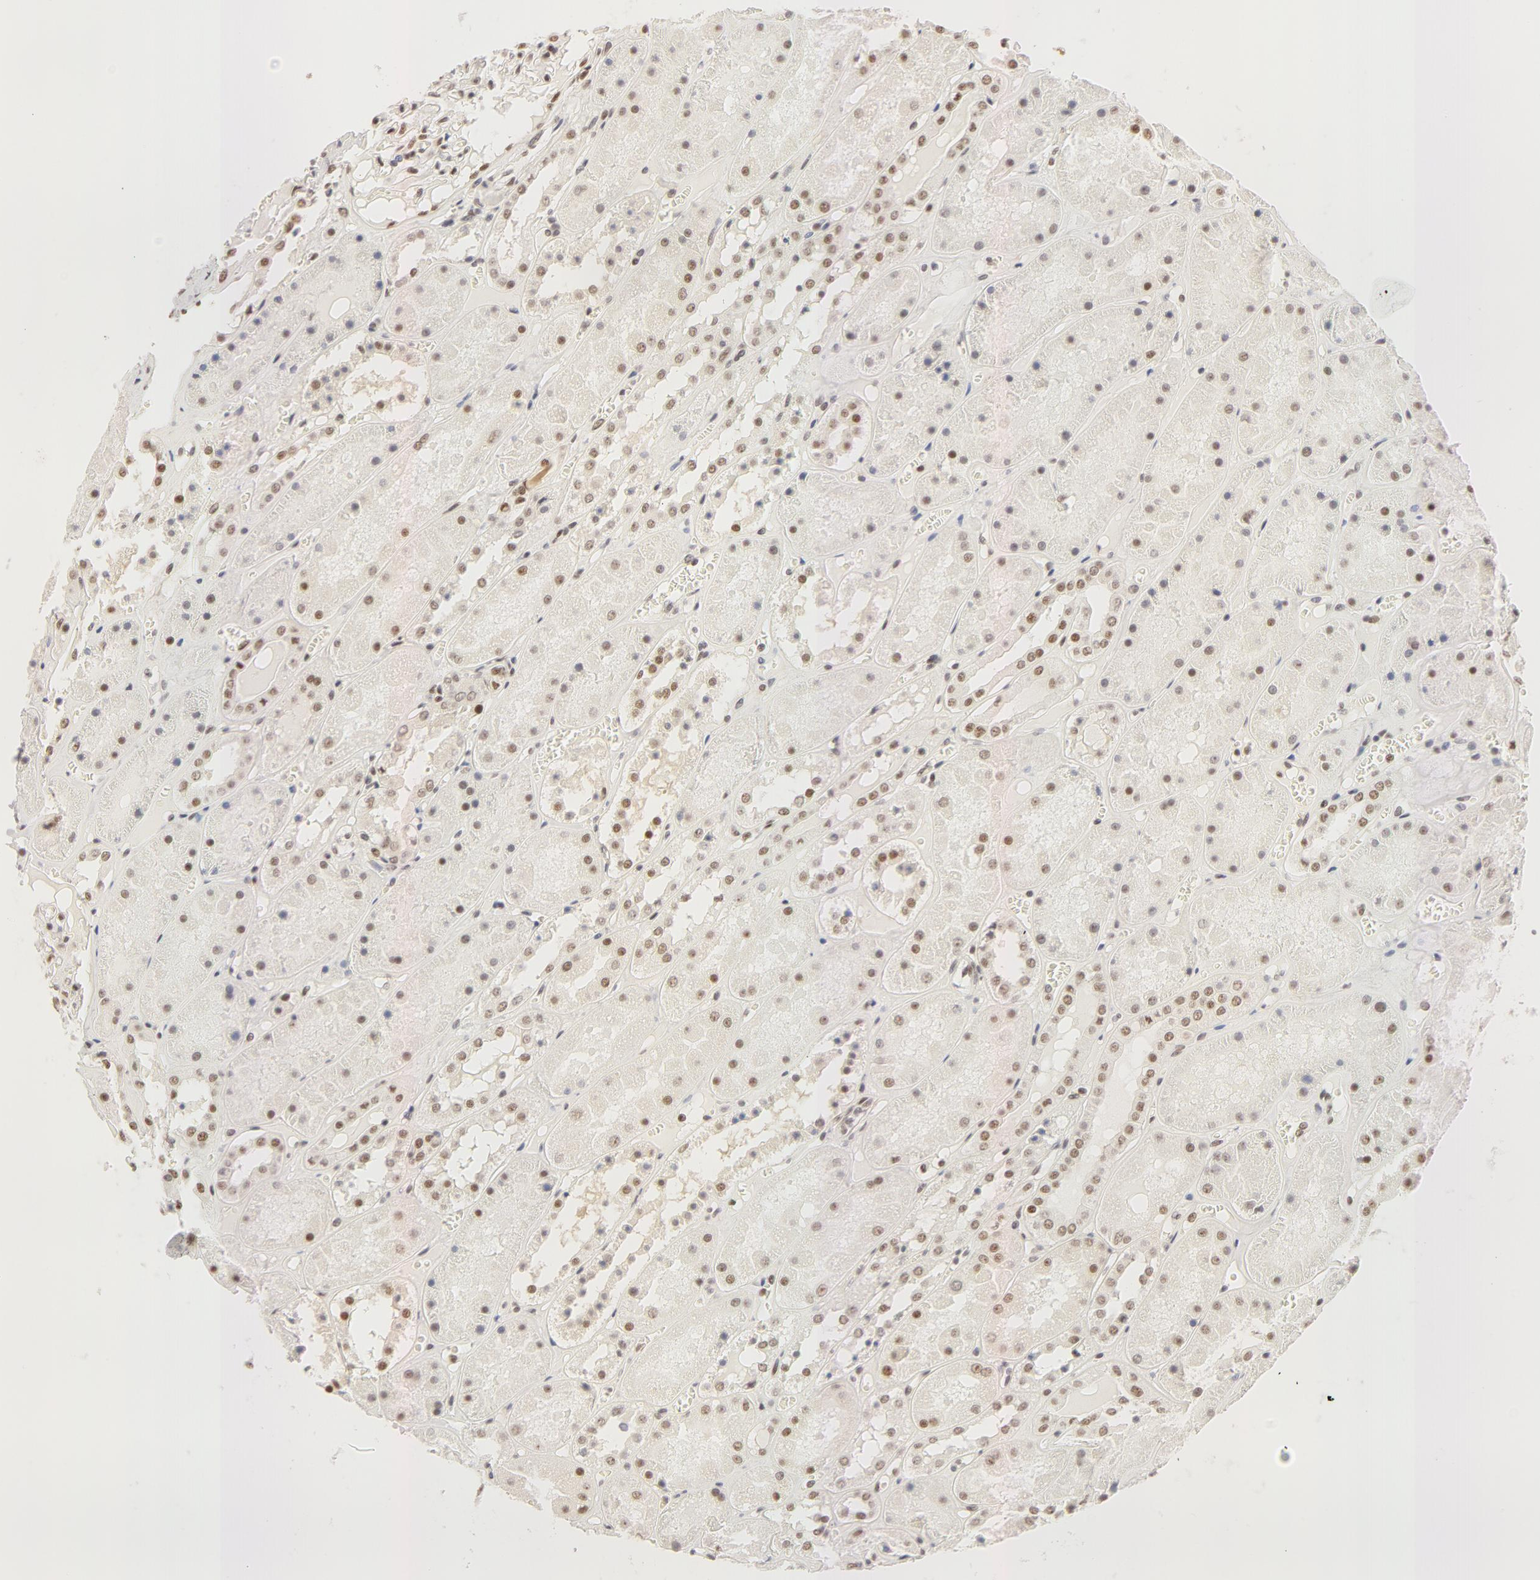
{"staining": {"intensity": "weak", "quantity": "25%-75%", "location": "nuclear"}, "tissue": "kidney", "cell_type": "Cells in glomeruli", "image_type": "normal", "snomed": [{"axis": "morphology", "description": "Normal tissue, NOS"}, {"axis": "topography", "description": "Kidney"}], "caption": "This micrograph shows immunohistochemistry staining of normal human kidney, with low weak nuclear positivity in about 25%-75% of cells in glomeruli.", "gene": "RBM39", "patient": {"sex": "male", "age": 36}}